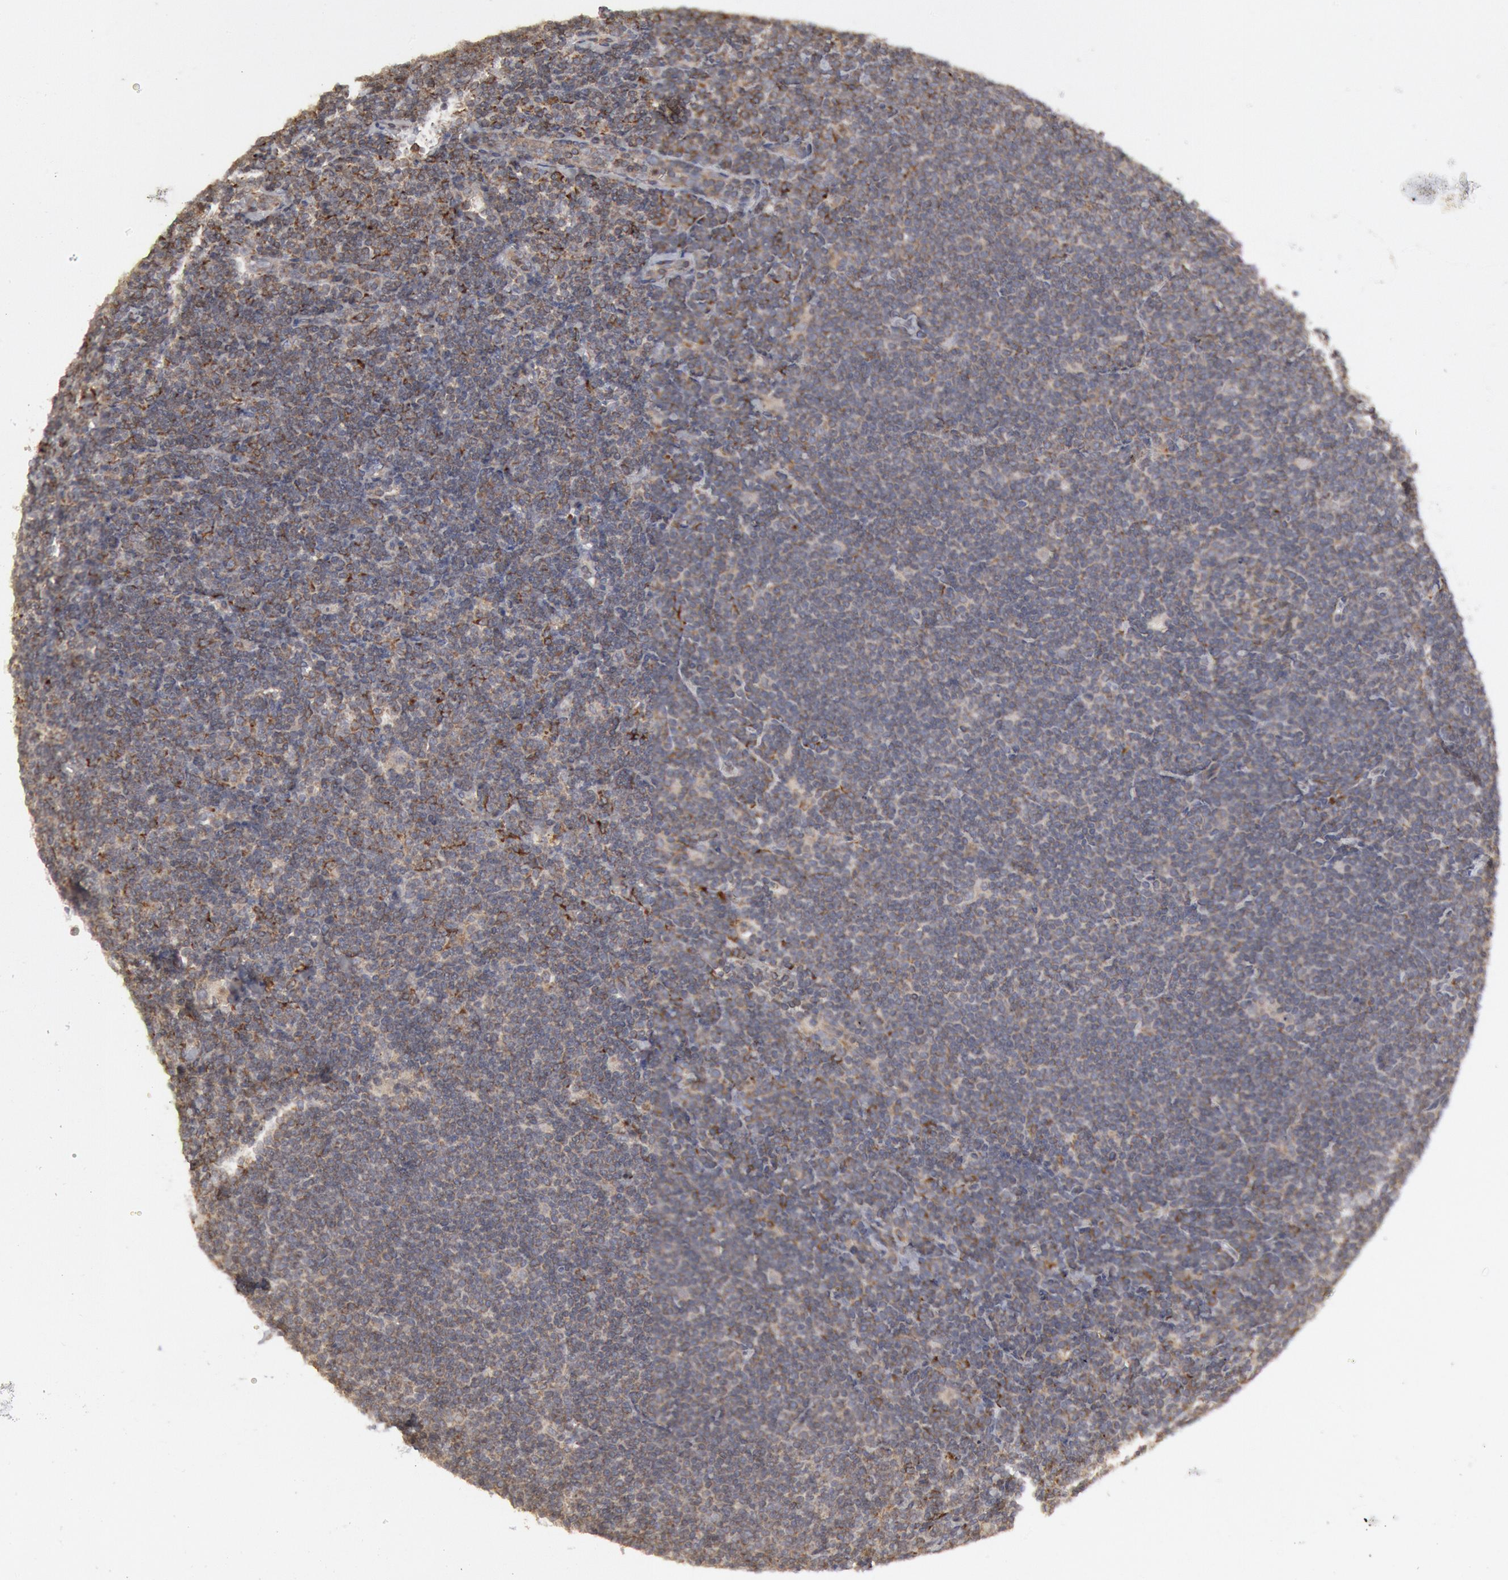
{"staining": {"intensity": "moderate", "quantity": "<25%", "location": "cytoplasmic/membranous"}, "tissue": "lymphoma", "cell_type": "Tumor cells", "image_type": "cancer", "snomed": [{"axis": "morphology", "description": "Malignant lymphoma, non-Hodgkin's type, Low grade"}, {"axis": "topography", "description": "Lymph node"}], "caption": "DAB (3,3'-diaminobenzidine) immunohistochemical staining of low-grade malignant lymphoma, non-Hodgkin's type demonstrates moderate cytoplasmic/membranous protein staining in about <25% of tumor cells. (brown staining indicates protein expression, while blue staining denotes nuclei).", "gene": "OSBPL8", "patient": {"sex": "male", "age": 65}}